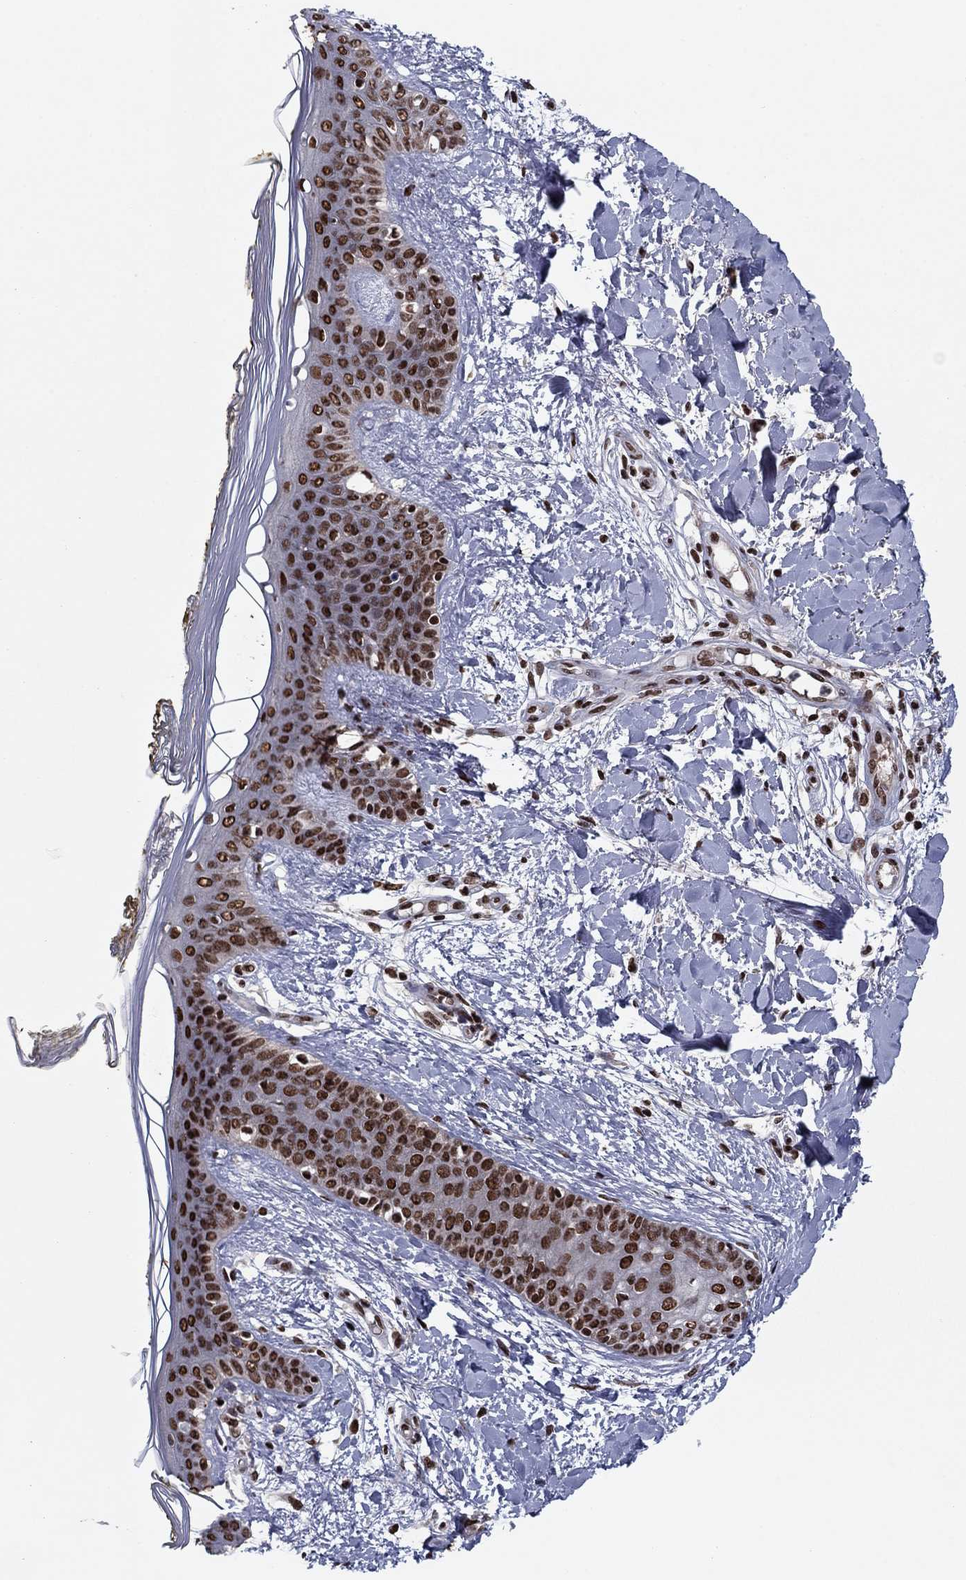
{"staining": {"intensity": "strong", "quantity": ">75%", "location": "nuclear"}, "tissue": "skin", "cell_type": "Fibroblasts", "image_type": "normal", "snomed": [{"axis": "morphology", "description": "Normal tissue, NOS"}, {"axis": "topography", "description": "Skin"}], "caption": "Immunohistochemistry of unremarkable human skin exhibits high levels of strong nuclear expression in approximately >75% of fibroblasts. The staining was performed using DAB (3,3'-diaminobenzidine), with brown indicating positive protein expression. Nuclei are stained blue with hematoxylin.", "gene": "USP54", "patient": {"sex": "female", "age": 34}}